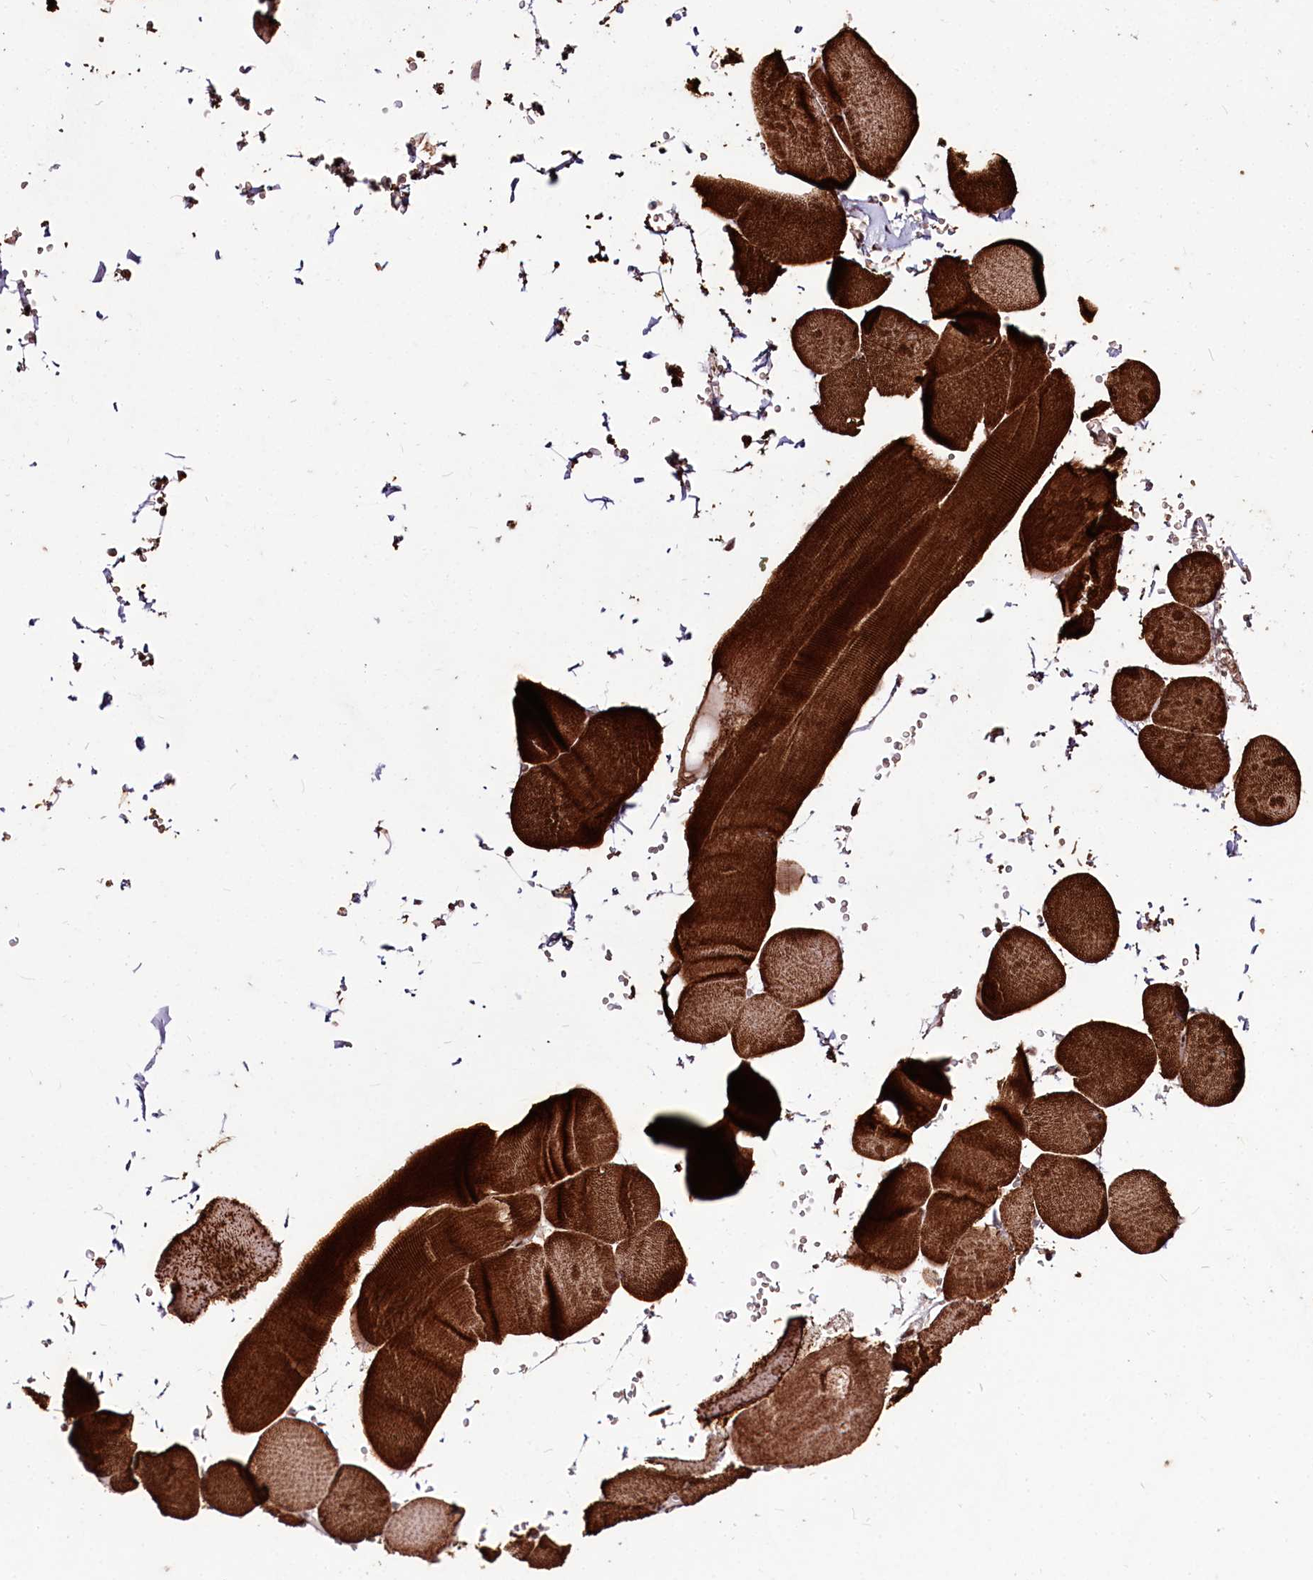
{"staining": {"intensity": "strong", "quantity": ">75%", "location": "cytoplasmic/membranous"}, "tissue": "skeletal muscle", "cell_type": "Myocytes", "image_type": "normal", "snomed": [{"axis": "morphology", "description": "Normal tissue, NOS"}, {"axis": "topography", "description": "Skeletal muscle"}, {"axis": "topography", "description": "Head-Neck"}], "caption": "An immunohistochemistry (IHC) photomicrograph of benign tissue is shown. Protein staining in brown labels strong cytoplasmic/membranous positivity in skeletal muscle within myocytes. (DAB IHC, brown staining for protein, blue staining for nuclei).", "gene": "CARD19", "patient": {"sex": "male", "age": 66}}